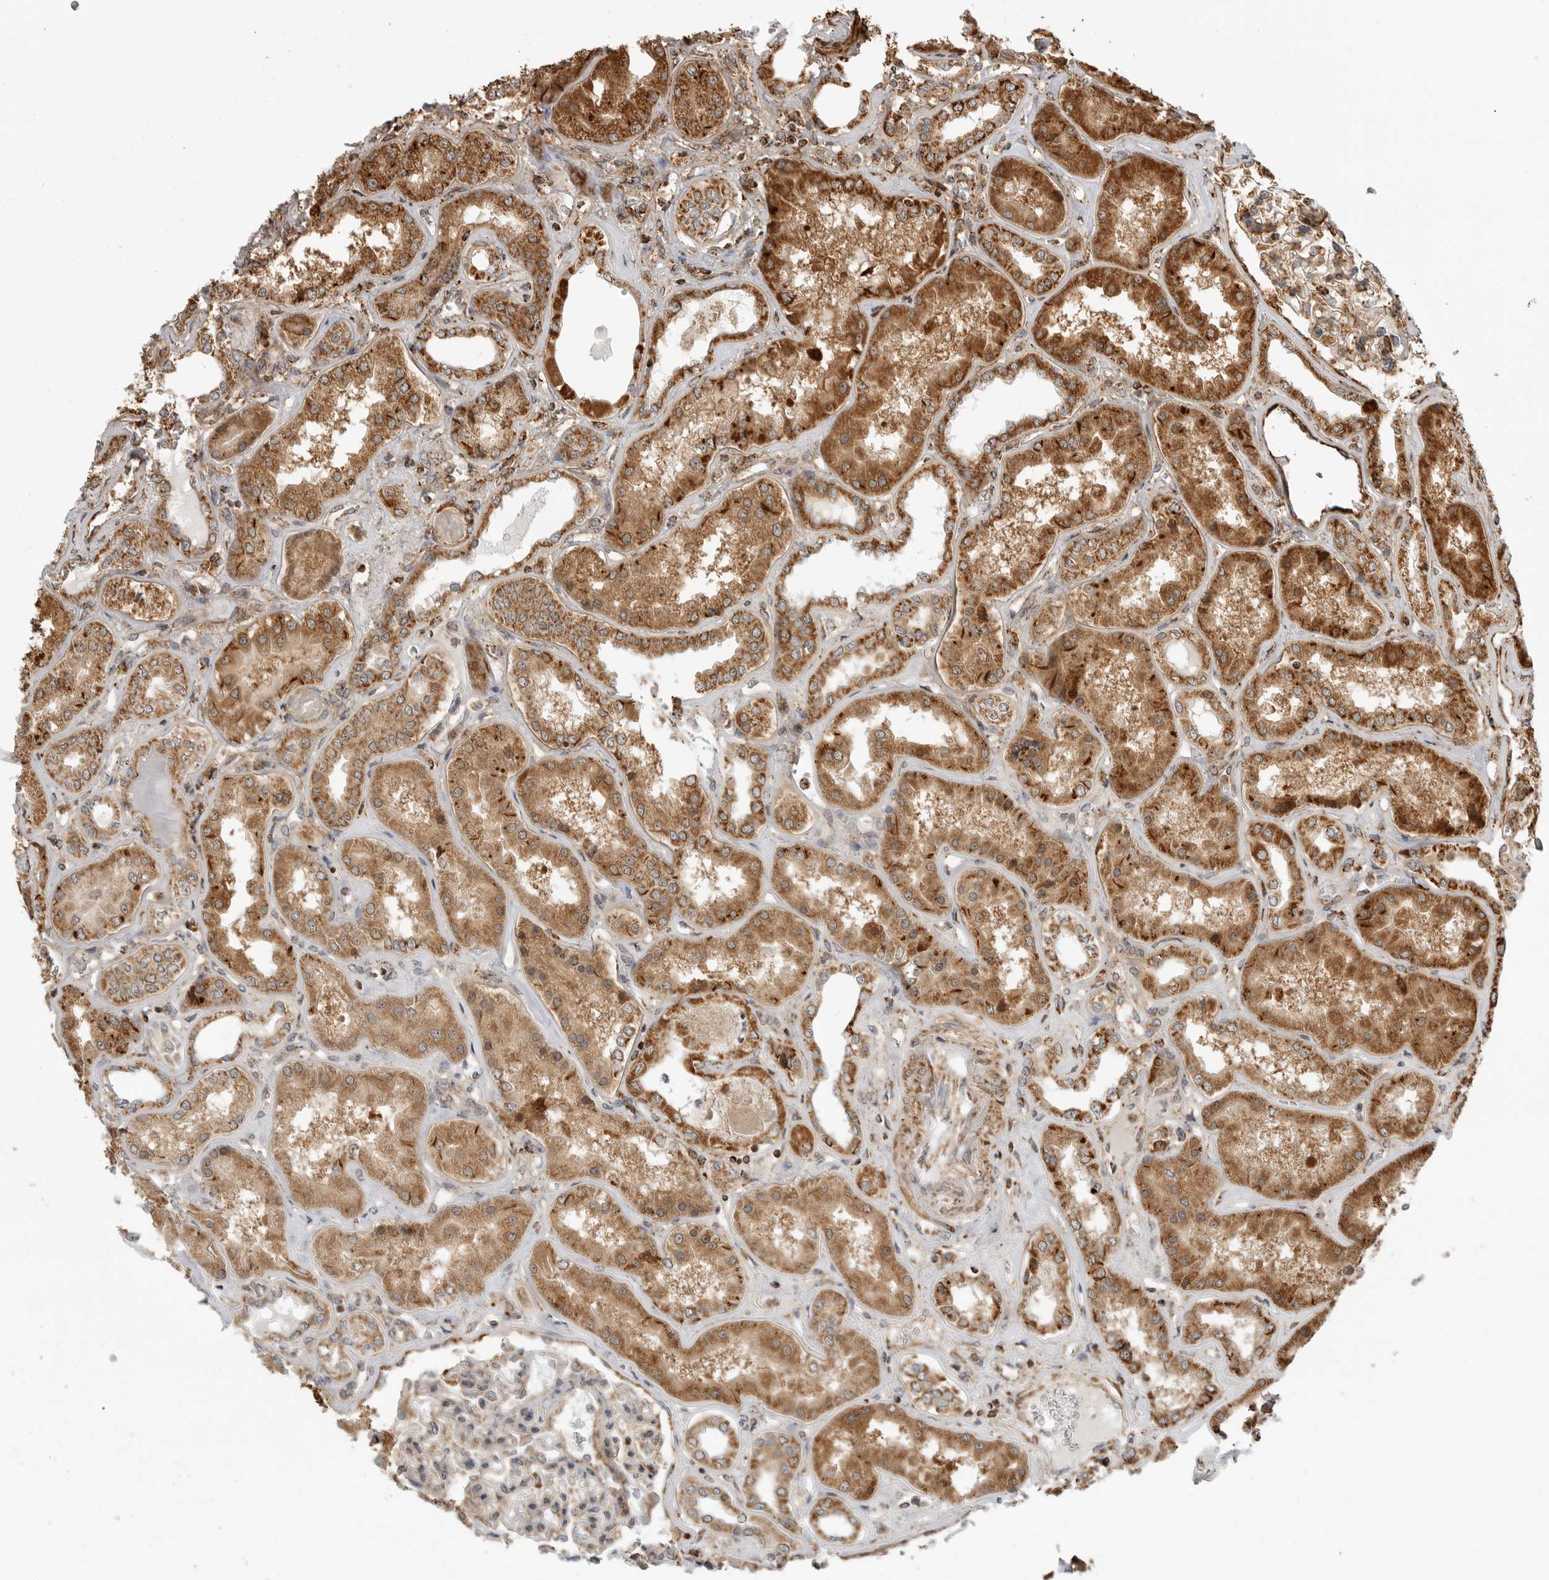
{"staining": {"intensity": "moderate", "quantity": ">75%", "location": "cytoplasmic/membranous"}, "tissue": "kidney", "cell_type": "Cells in glomeruli", "image_type": "normal", "snomed": [{"axis": "morphology", "description": "Normal tissue, NOS"}, {"axis": "topography", "description": "Kidney"}], "caption": "Protein staining demonstrates moderate cytoplasmic/membranous staining in approximately >75% of cells in glomeruli in benign kidney.", "gene": "BMP2K", "patient": {"sex": "female", "age": 56}}